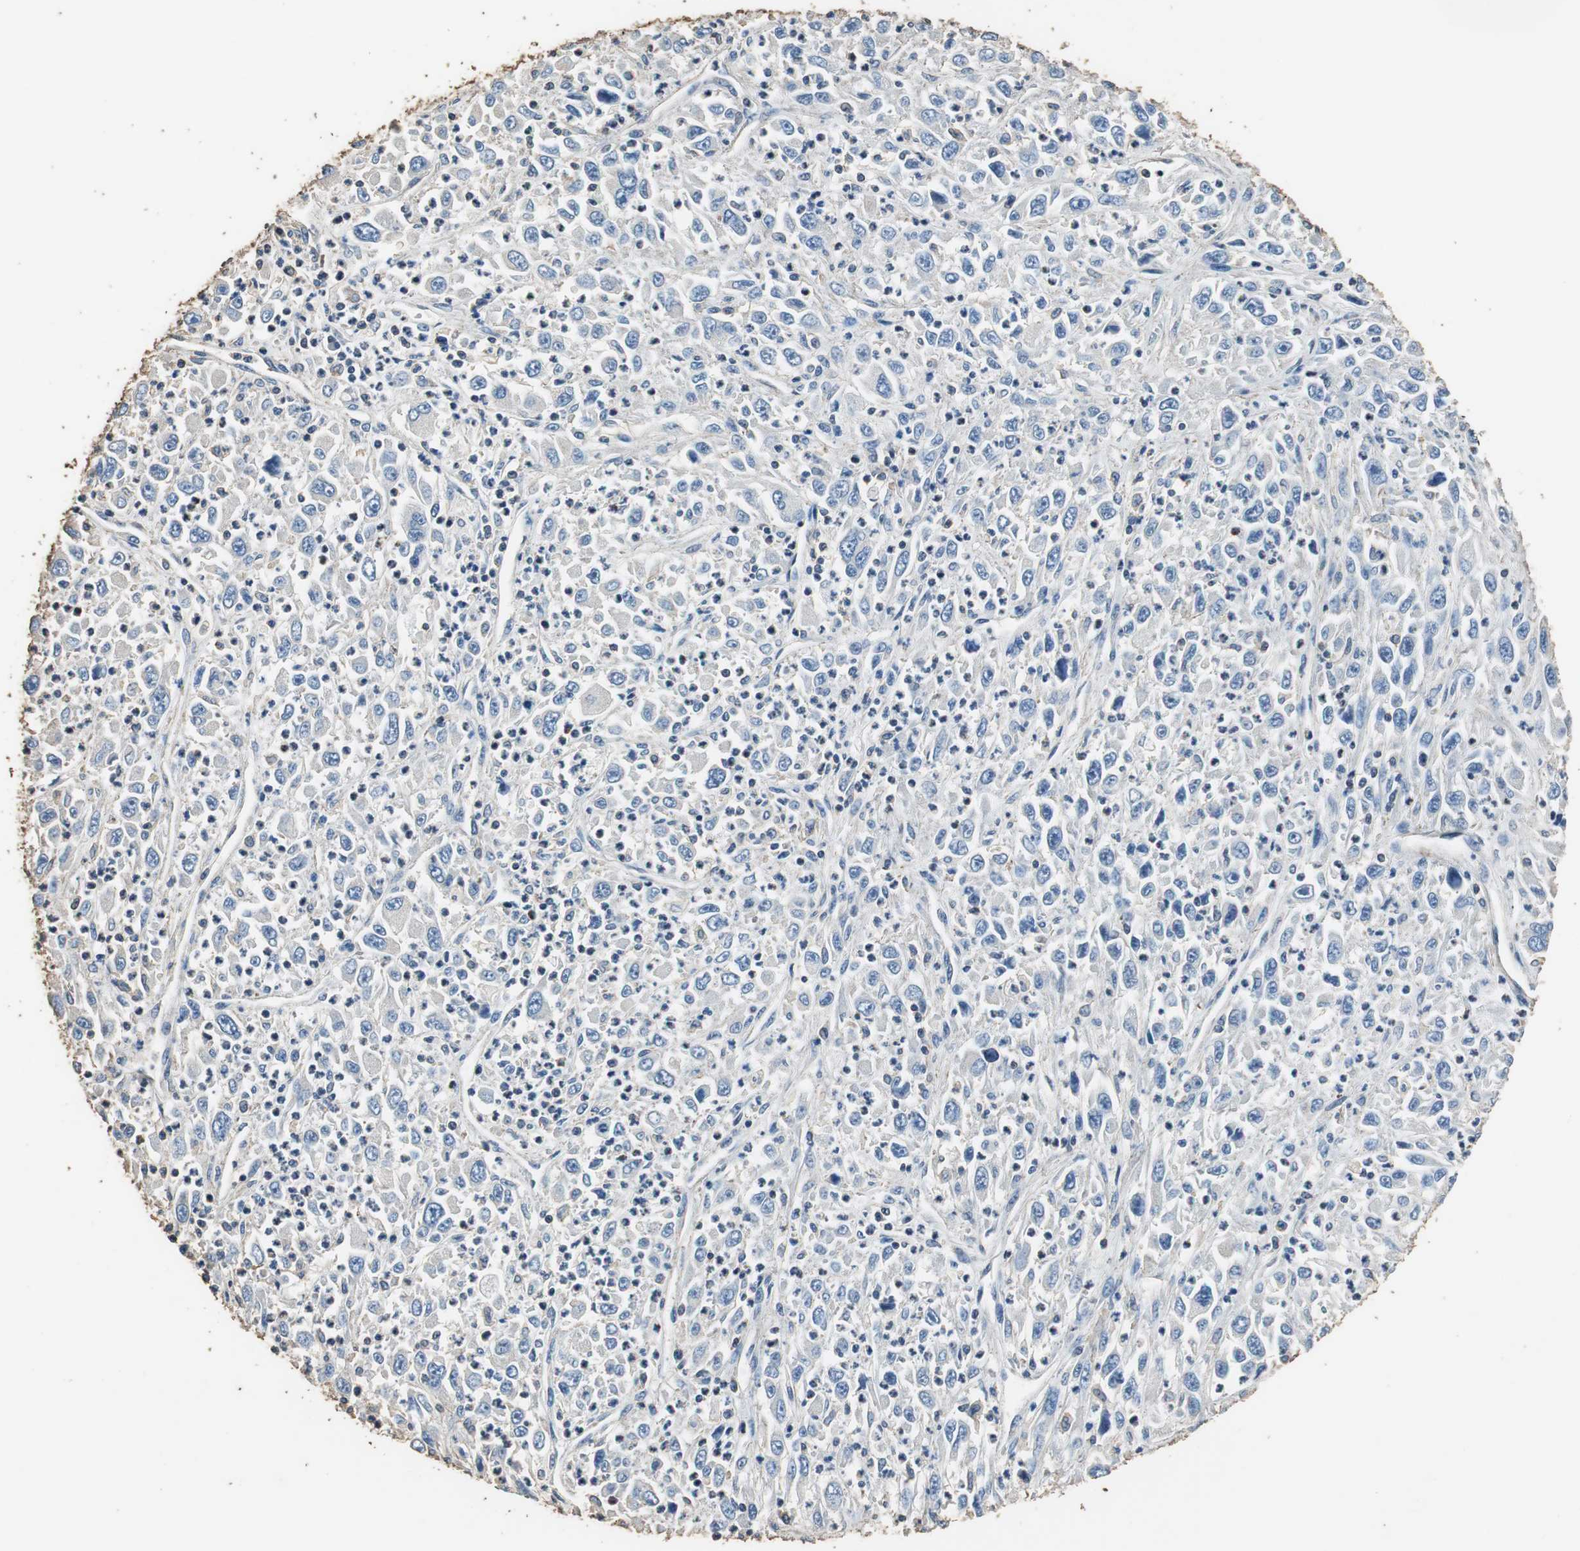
{"staining": {"intensity": "negative", "quantity": "none", "location": "none"}, "tissue": "melanoma", "cell_type": "Tumor cells", "image_type": "cancer", "snomed": [{"axis": "morphology", "description": "Malignant melanoma, Metastatic site"}, {"axis": "topography", "description": "Skin"}], "caption": "This photomicrograph is of melanoma stained with IHC to label a protein in brown with the nuclei are counter-stained blue. There is no expression in tumor cells.", "gene": "PRKRA", "patient": {"sex": "female", "age": 56}}